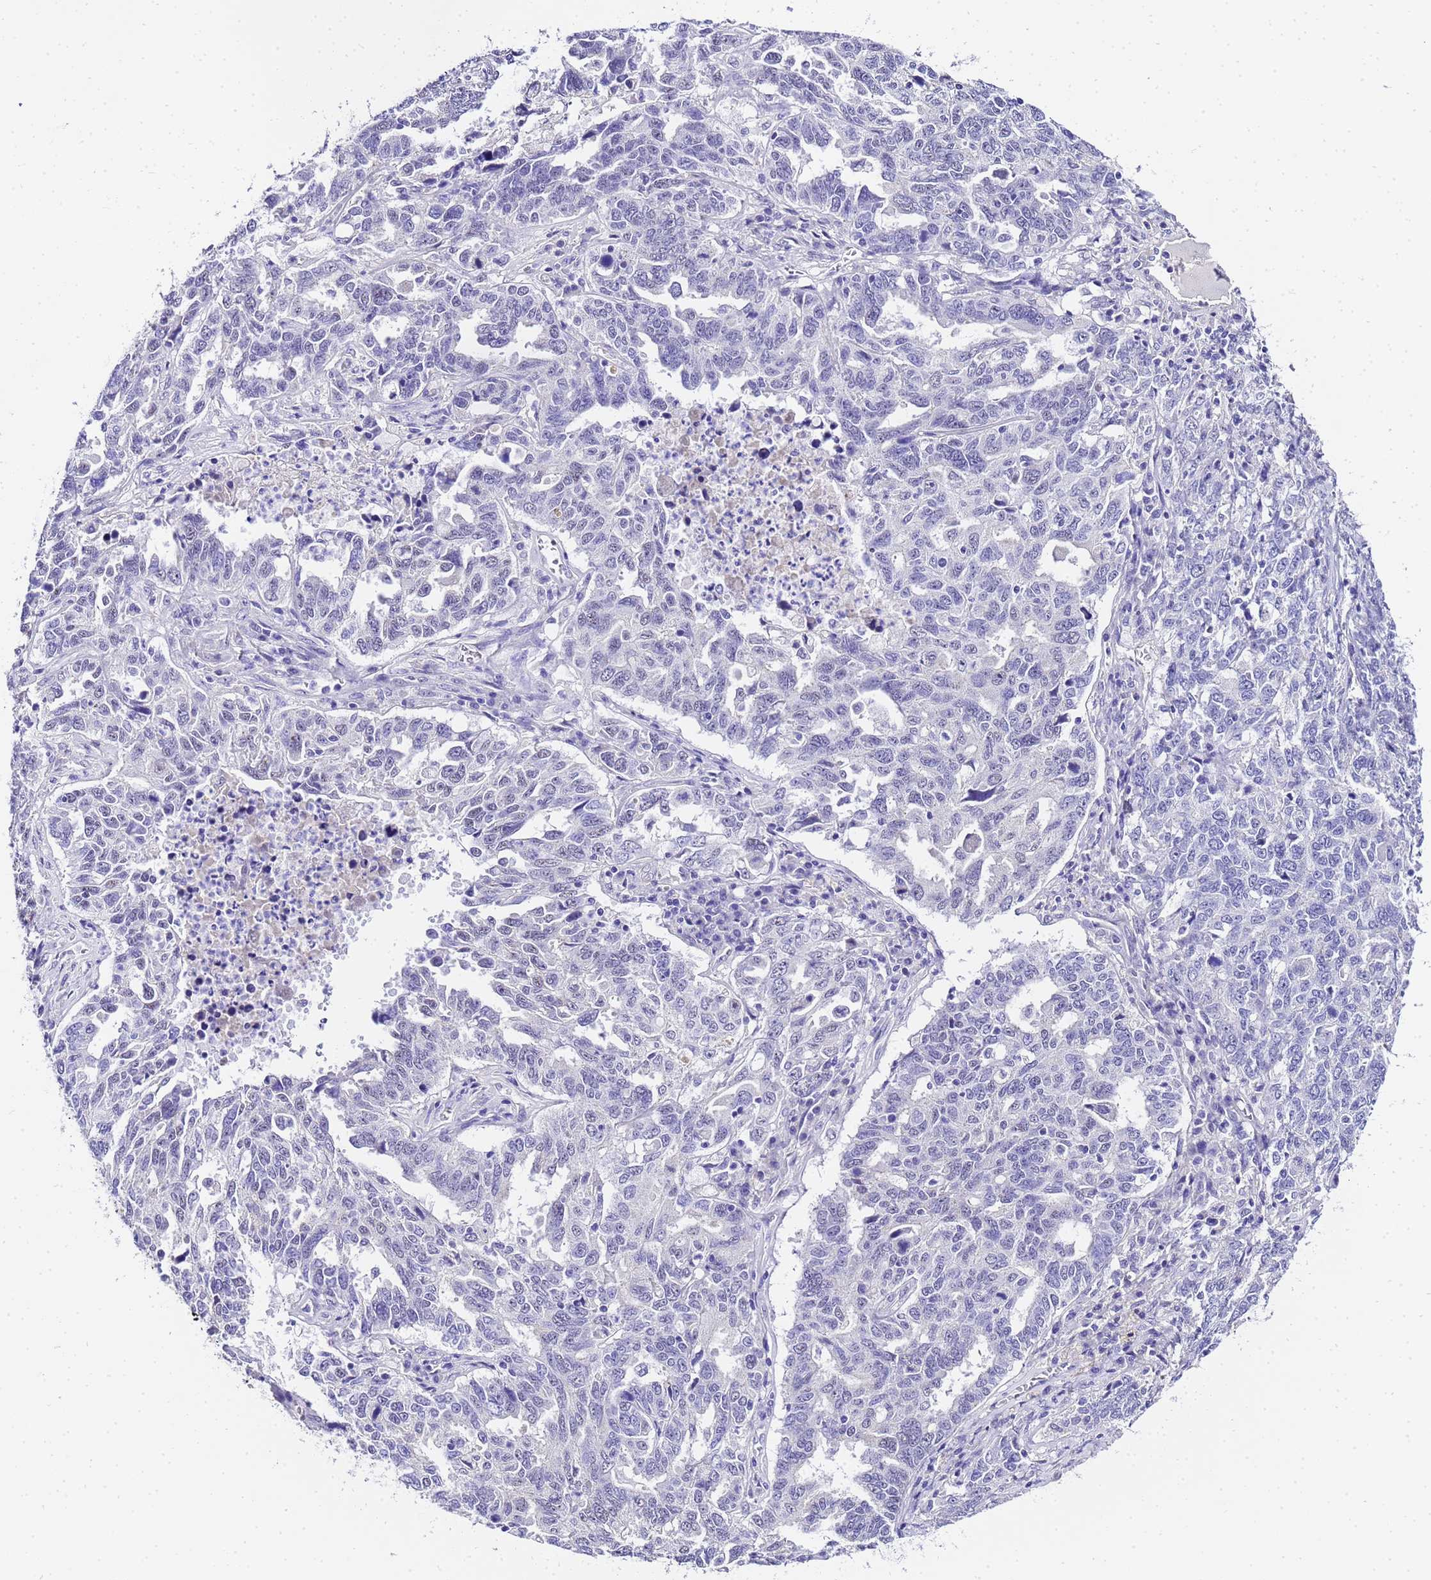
{"staining": {"intensity": "negative", "quantity": "none", "location": "none"}, "tissue": "ovarian cancer", "cell_type": "Tumor cells", "image_type": "cancer", "snomed": [{"axis": "morphology", "description": "Carcinoma, endometroid"}, {"axis": "topography", "description": "Ovary"}], "caption": "Ovarian cancer (endometroid carcinoma) was stained to show a protein in brown. There is no significant staining in tumor cells.", "gene": "HSPB6", "patient": {"sex": "female", "age": 62}}